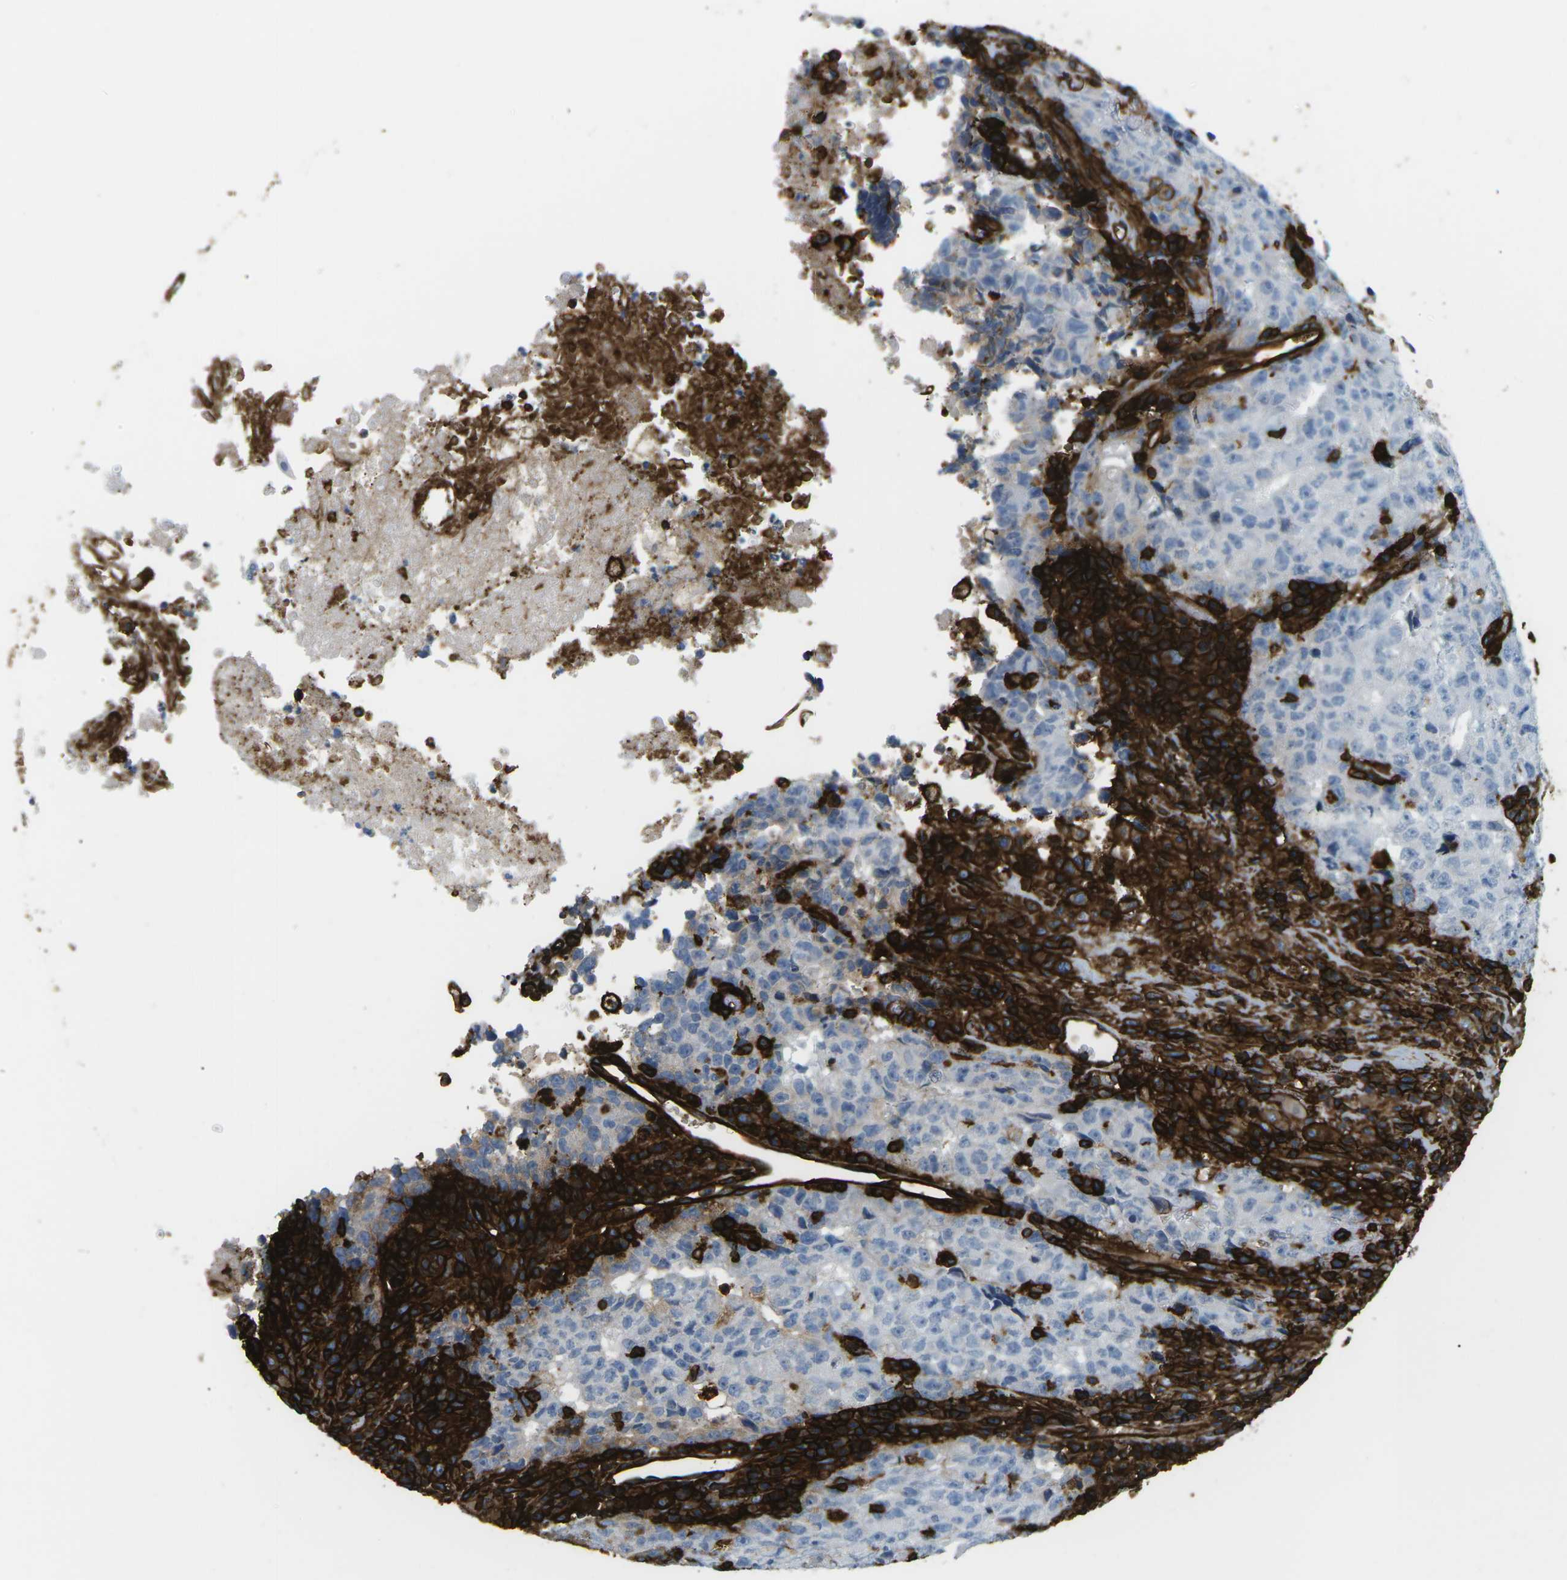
{"staining": {"intensity": "negative", "quantity": "none", "location": "none"}, "tissue": "testis cancer", "cell_type": "Tumor cells", "image_type": "cancer", "snomed": [{"axis": "morphology", "description": "Necrosis, NOS"}, {"axis": "morphology", "description": "Carcinoma, Embryonal, NOS"}, {"axis": "topography", "description": "Testis"}], "caption": "DAB immunohistochemical staining of embryonal carcinoma (testis) displays no significant staining in tumor cells.", "gene": "HLA-B", "patient": {"sex": "male", "age": 19}}